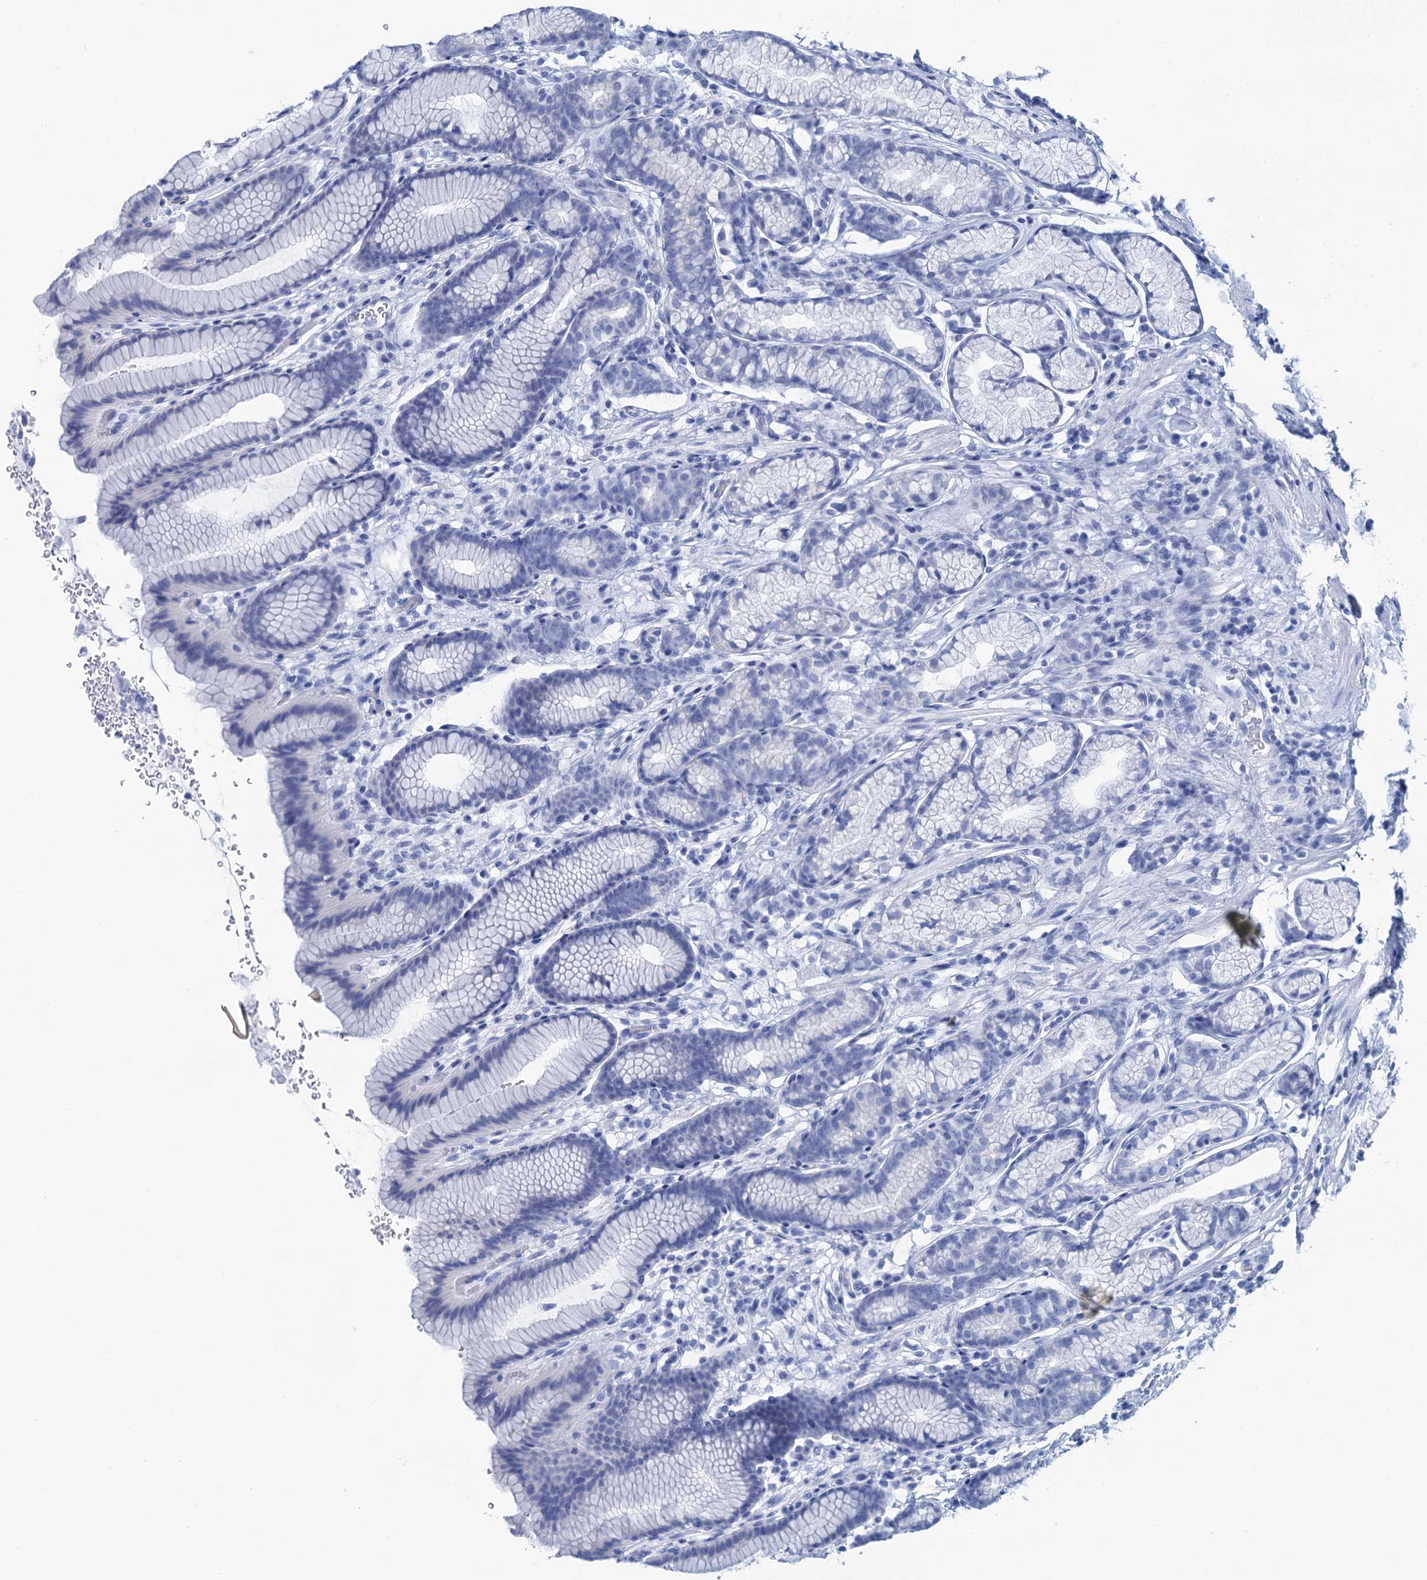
{"staining": {"intensity": "negative", "quantity": "none", "location": "none"}, "tissue": "stomach", "cell_type": "Glandular cells", "image_type": "normal", "snomed": [{"axis": "morphology", "description": "Normal tissue, NOS"}, {"axis": "topography", "description": "Stomach"}], "caption": "High magnification brightfield microscopy of unremarkable stomach stained with DAB (brown) and counterstained with hematoxylin (blue): glandular cells show no significant positivity. Nuclei are stained in blue.", "gene": "CABYR", "patient": {"sex": "male", "age": 42}}